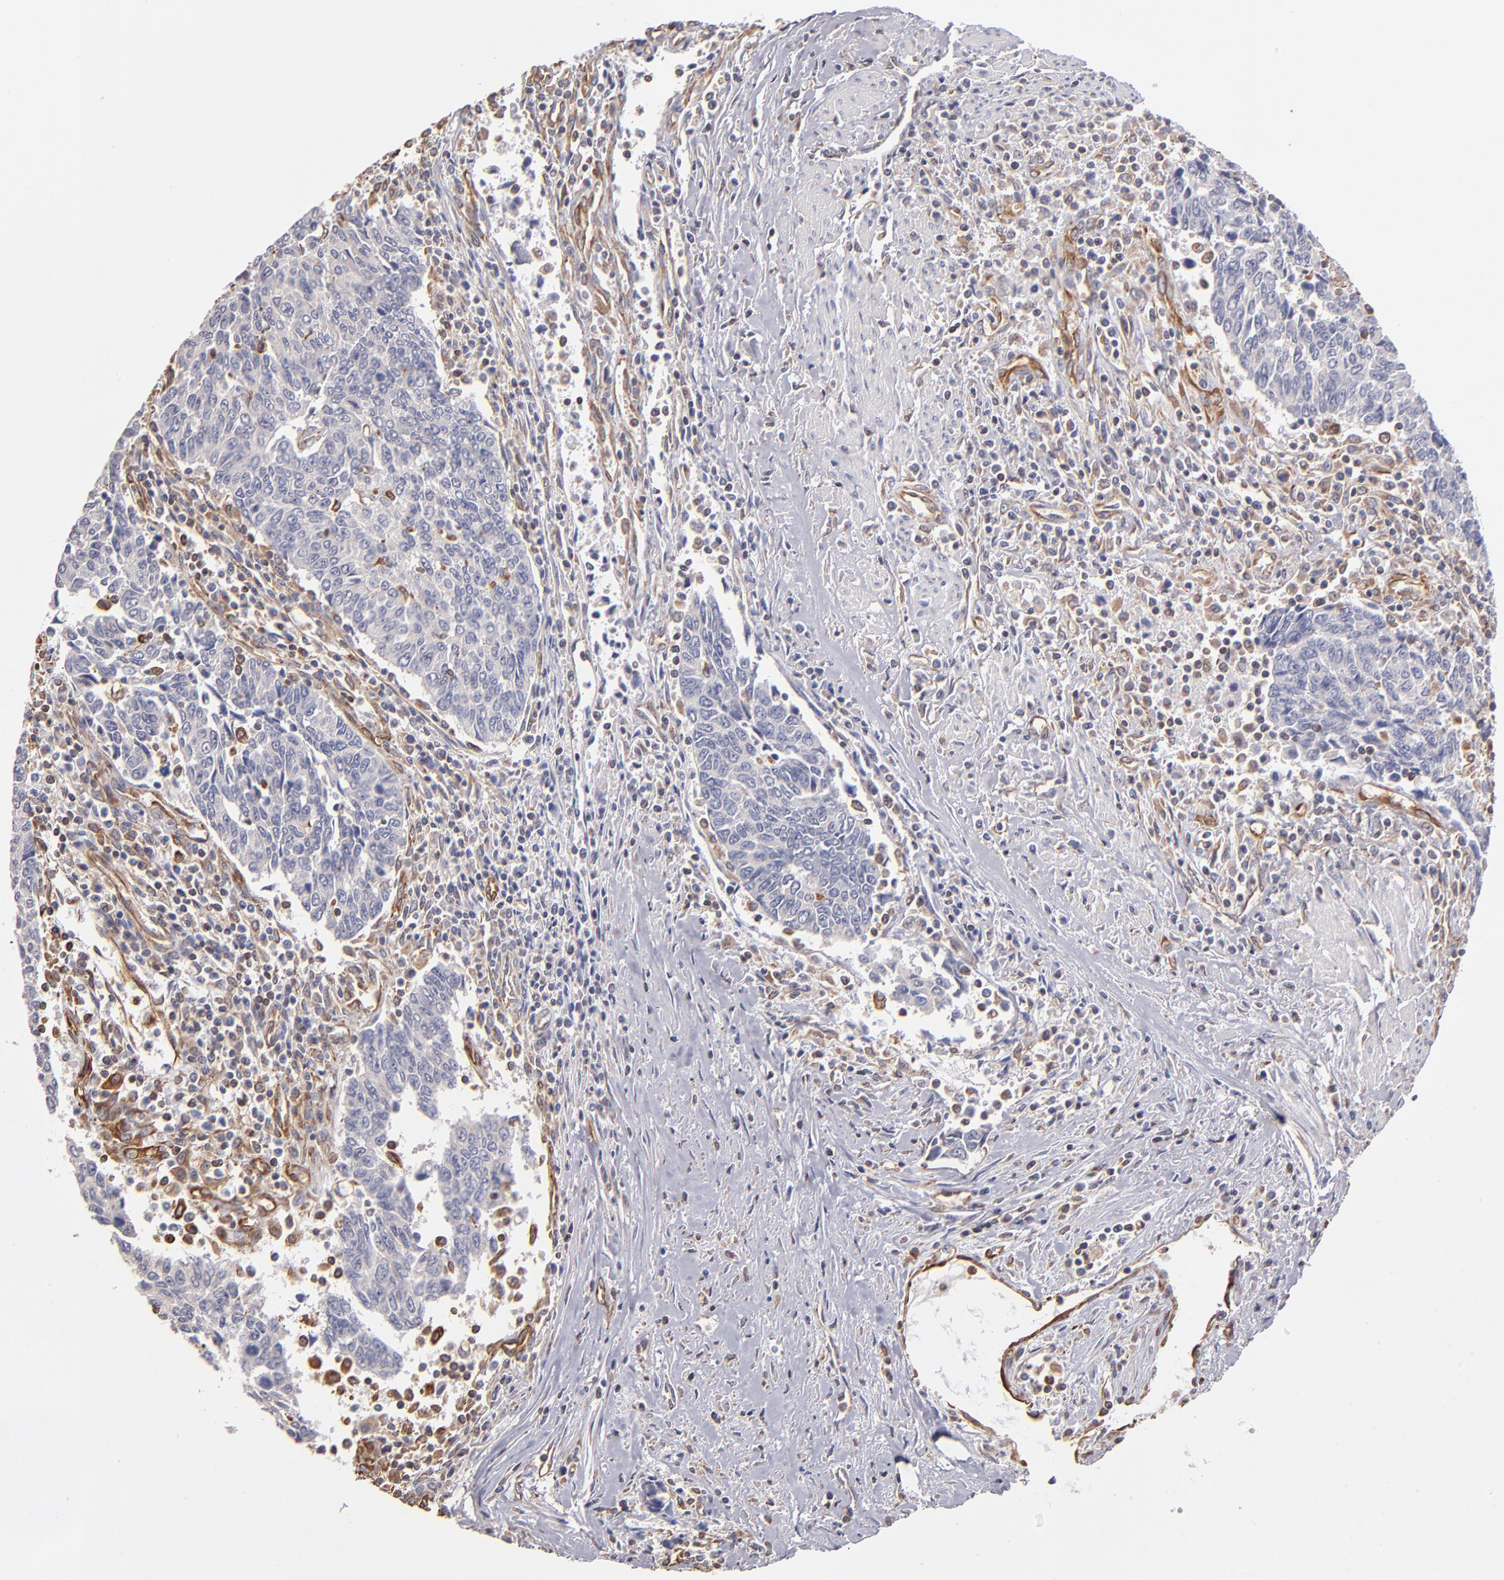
{"staining": {"intensity": "negative", "quantity": "none", "location": "none"}, "tissue": "urothelial cancer", "cell_type": "Tumor cells", "image_type": "cancer", "snomed": [{"axis": "morphology", "description": "Urothelial carcinoma, High grade"}, {"axis": "topography", "description": "Urinary bladder"}], "caption": "This histopathology image is of urothelial cancer stained with immunohistochemistry (IHC) to label a protein in brown with the nuclei are counter-stained blue. There is no staining in tumor cells.", "gene": "ABCC1", "patient": {"sex": "male", "age": 86}}